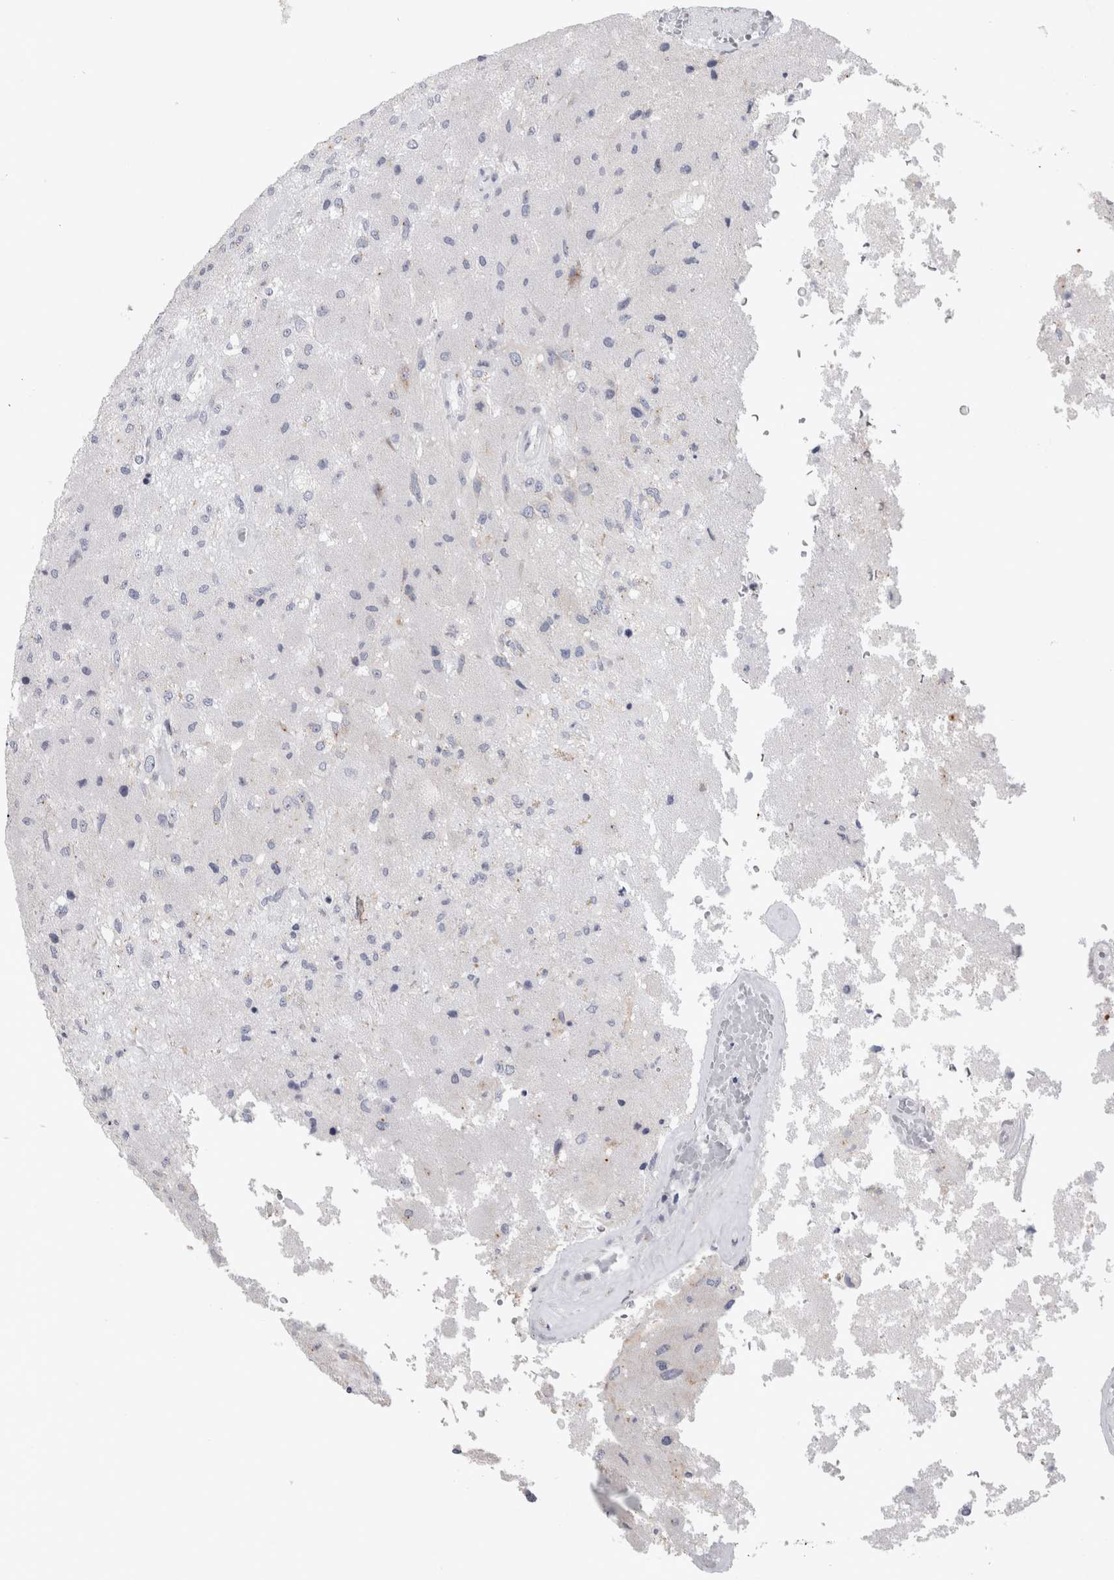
{"staining": {"intensity": "negative", "quantity": "none", "location": "none"}, "tissue": "glioma", "cell_type": "Tumor cells", "image_type": "cancer", "snomed": [{"axis": "morphology", "description": "Normal tissue, NOS"}, {"axis": "morphology", "description": "Glioma, malignant, High grade"}, {"axis": "topography", "description": "Cerebral cortex"}], "caption": "Immunohistochemical staining of human glioma demonstrates no significant staining in tumor cells. (DAB IHC, high magnification).", "gene": "AKAP9", "patient": {"sex": "male", "age": 77}}